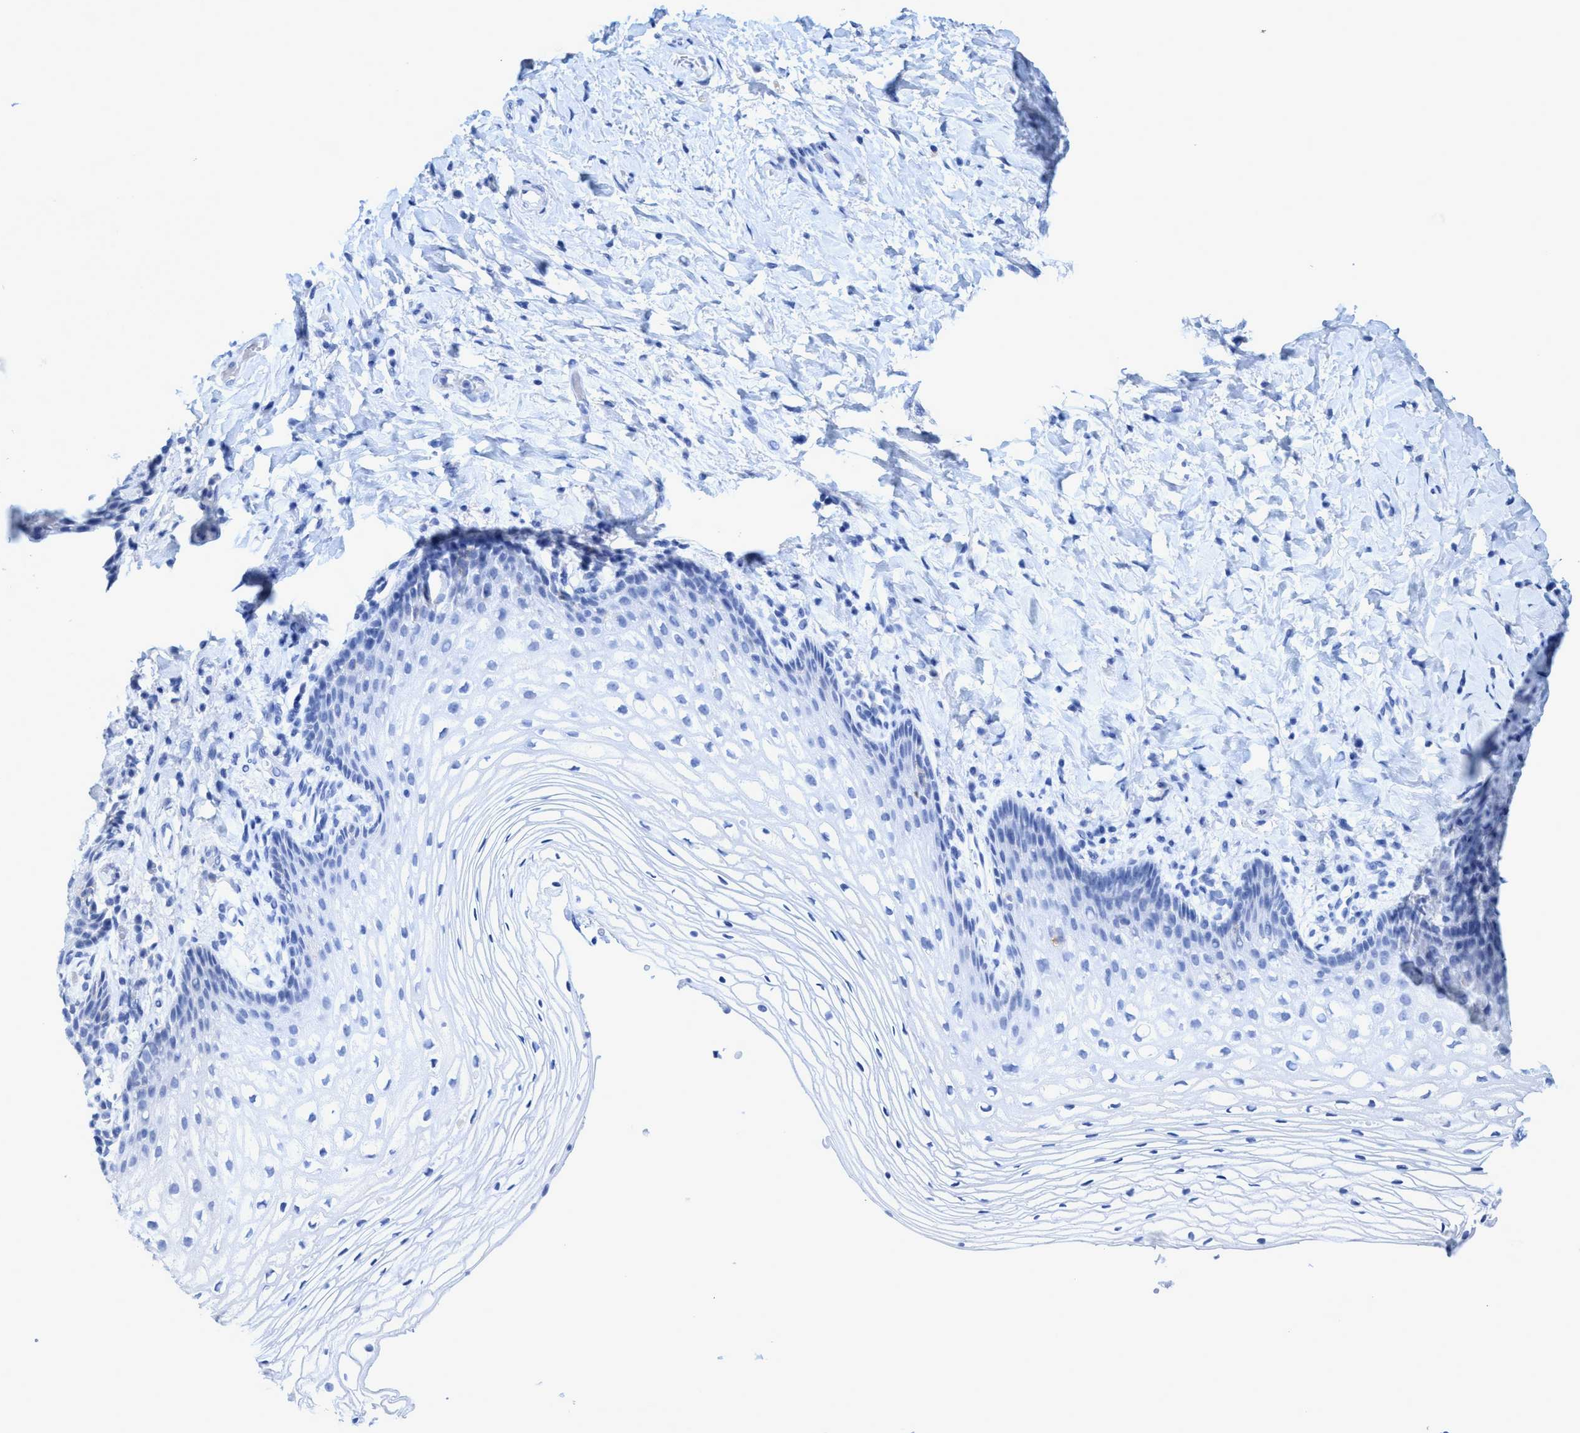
{"staining": {"intensity": "negative", "quantity": "none", "location": "none"}, "tissue": "vagina", "cell_type": "Squamous epithelial cells", "image_type": "normal", "snomed": [{"axis": "morphology", "description": "Normal tissue, NOS"}, {"axis": "topography", "description": "Vagina"}], "caption": "Squamous epithelial cells show no significant protein positivity in normal vagina. The staining is performed using DAB (3,3'-diaminobenzidine) brown chromogen with nuclei counter-stained in using hematoxylin.", "gene": "PLPPR1", "patient": {"sex": "female", "age": 60}}